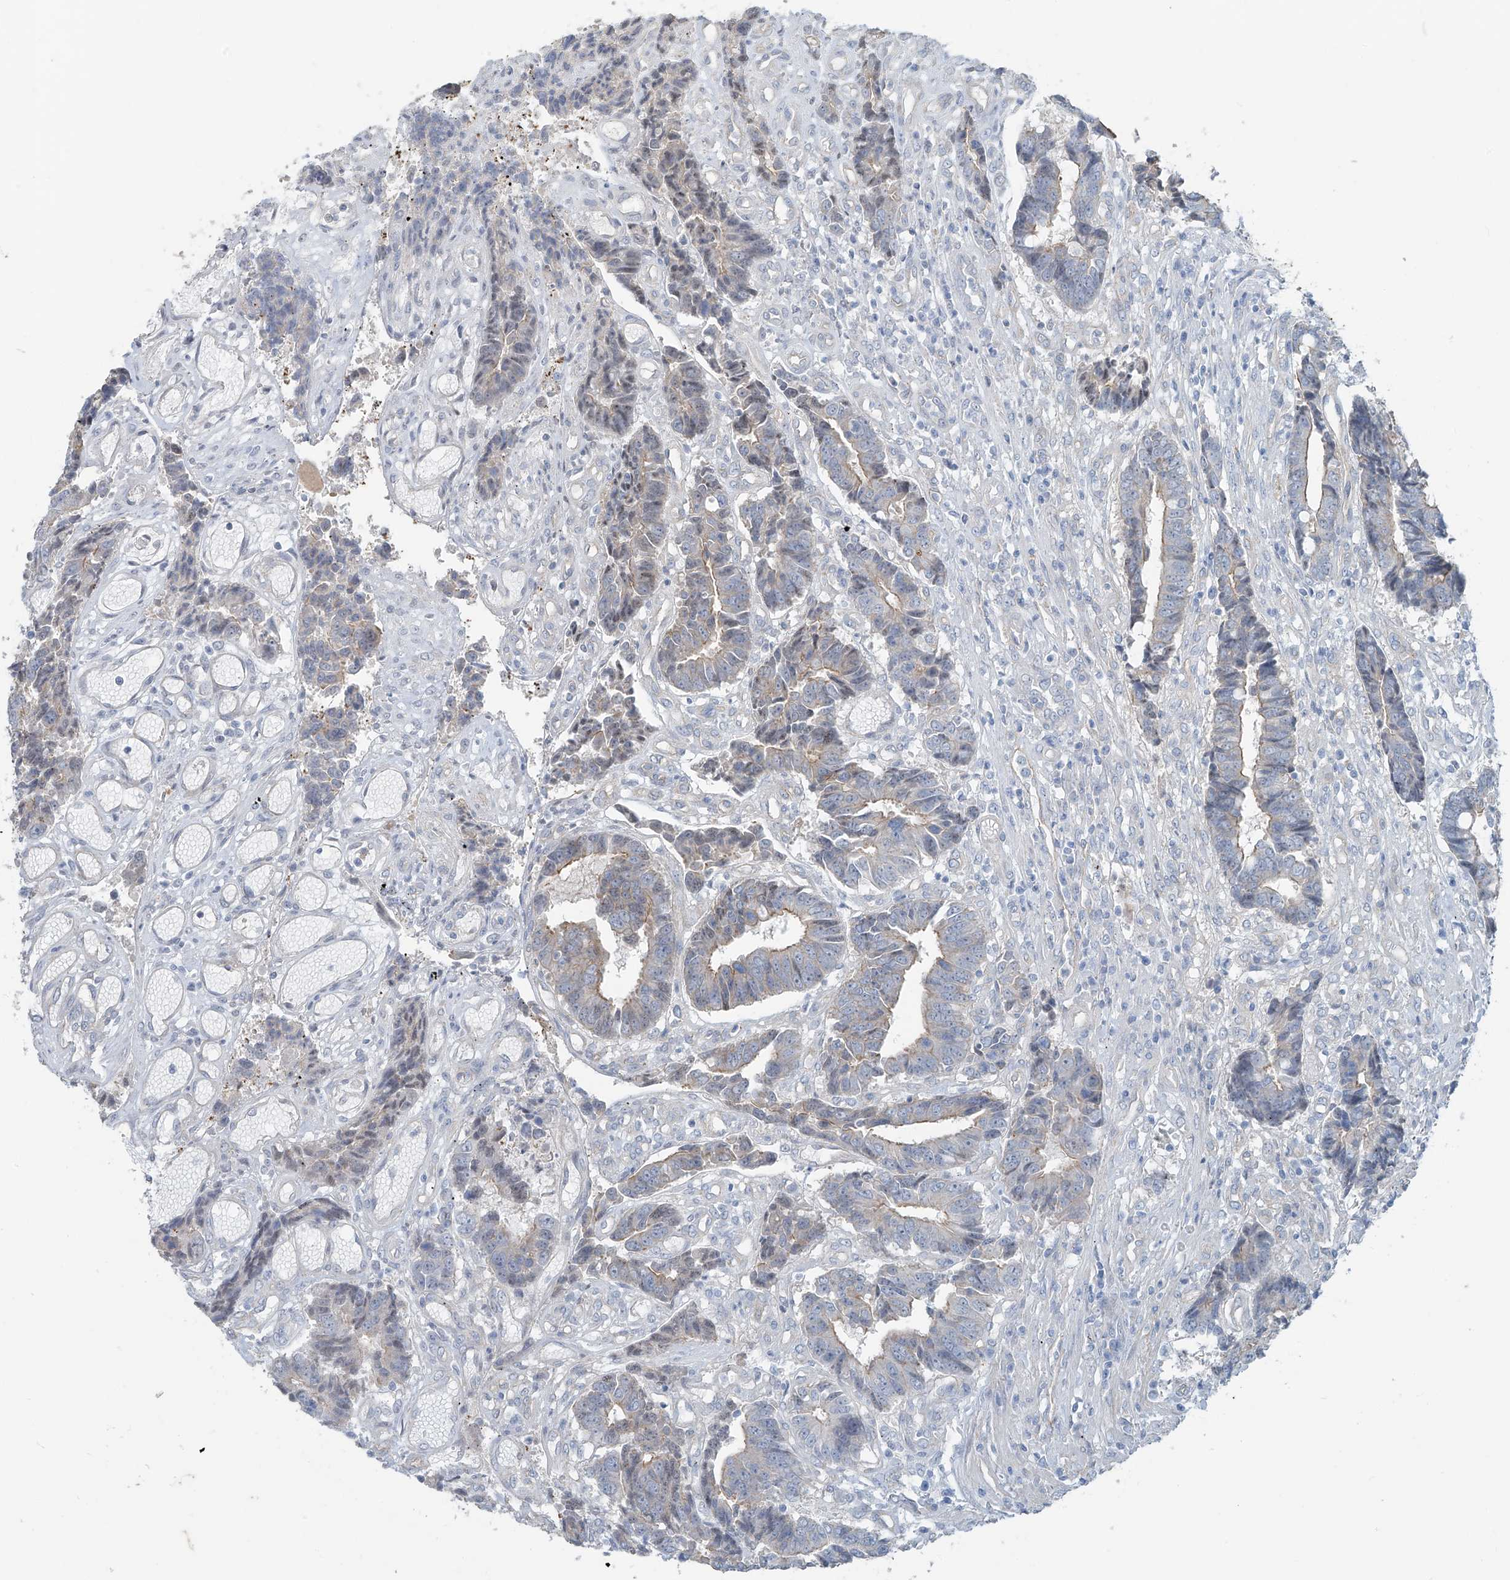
{"staining": {"intensity": "weak", "quantity": "<25%", "location": "cytoplasmic/membranous"}, "tissue": "colorectal cancer", "cell_type": "Tumor cells", "image_type": "cancer", "snomed": [{"axis": "morphology", "description": "Adenocarcinoma, NOS"}, {"axis": "topography", "description": "Rectum"}], "caption": "Tumor cells are negative for protein expression in human colorectal cancer (adenocarcinoma). (DAB immunohistochemistry (IHC) with hematoxylin counter stain).", "gene": "TUBE1", "patient": {"sex": "male", "age": 84}}